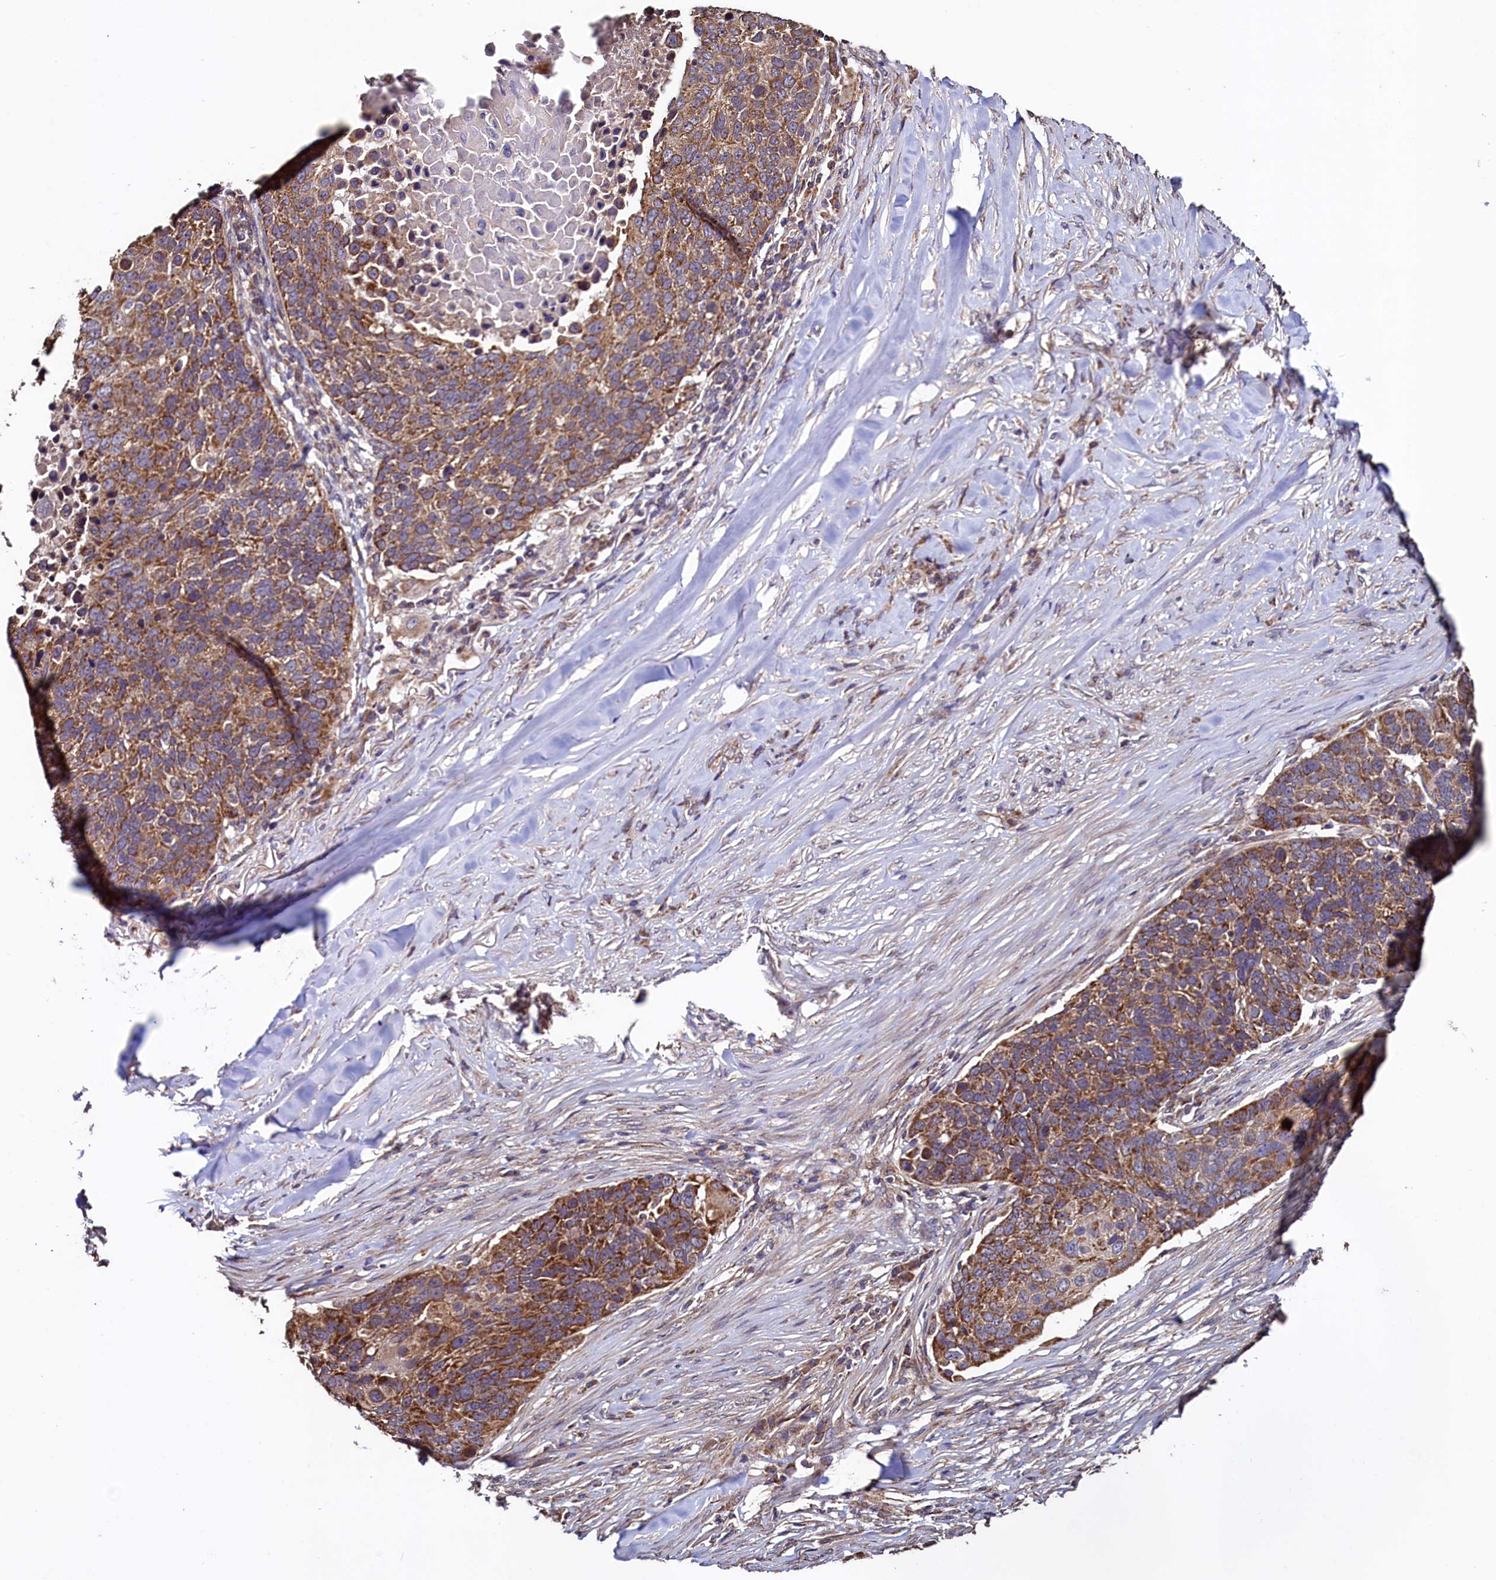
{"staining": {"intensity": "moderate", "quantity": ">75%", "location": "cytoplasmic/membranous"}, "tissue": "lung cancer", "cell_type": "Tumor cells", "image_type": "cancer", "snomed": [{"axis": "morphology", "description": "Normal tissue, NOS"}, {"axis": "morphology", "description": "Squamous cell carcinoma, NOS"}, {"axis": "topography", "description": "Lymph node"}, {"axis": "topography", "description": "Lung"}], "caption": "Lung cancer was stained to show a protein in brown. There is medium levels of moderate cytoplasmic/membranous positivity in about >75% of tumor cells.", "gene": "RBFA", "patient": {"sex": "male", "age": 66}}